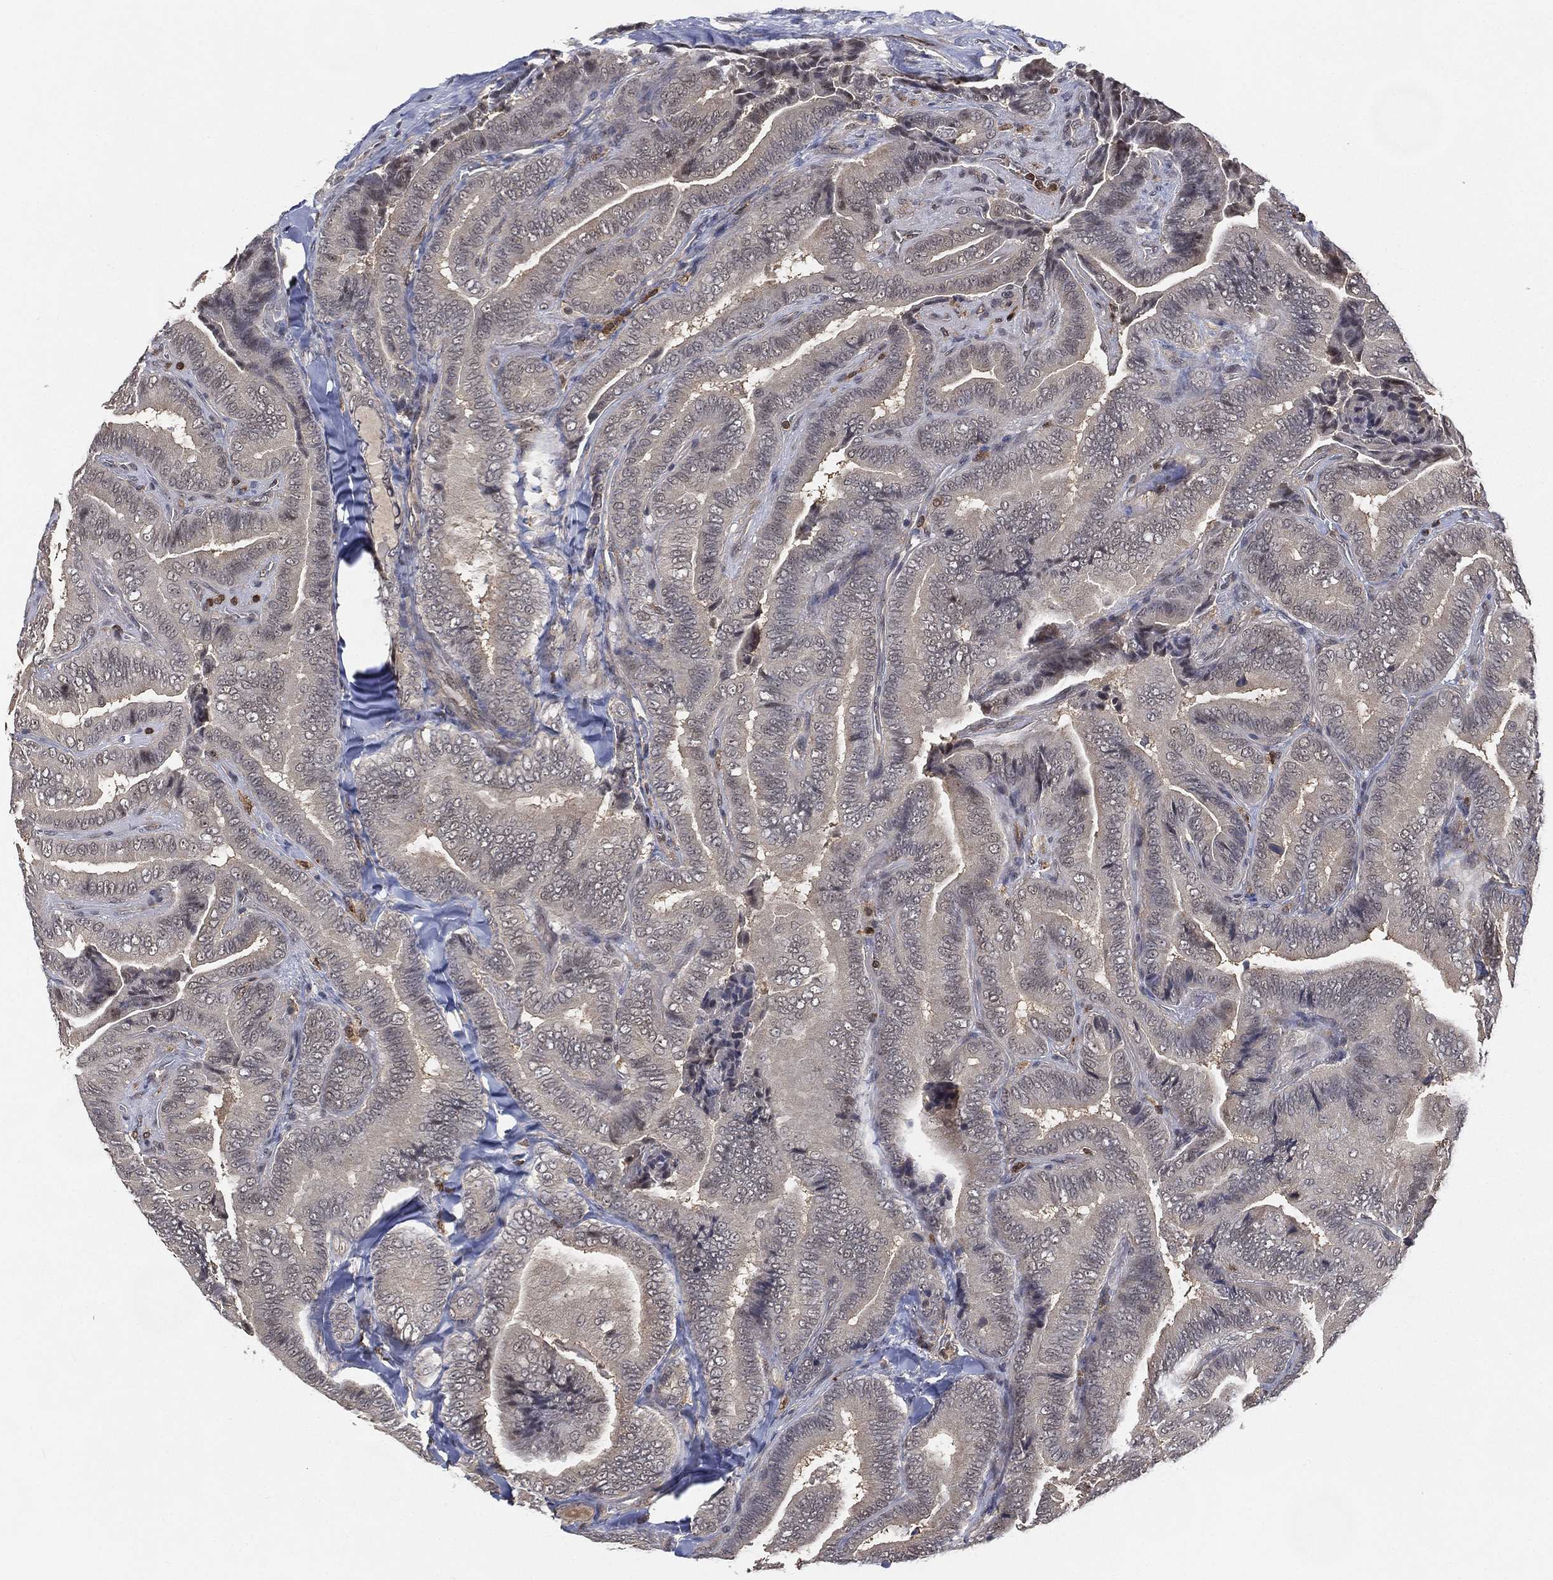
{"staining": {"intensity": "negative", "quantity": "none", "location": "none"}, "tissue": "thyroid cancer", "cell_type": "Tumor cells", "image_type": "cancer", "snomed": [{"axis": "morphology", "description": "Papillary adenocarcinoma, NOS"}, {"axis": "topography", "description": "Thyroid gland"}], "caption": "This is an immunohistochemistry (IHC) image of human papillary adenocarcinoma (thyroid). There is no staining in tumor cells.", "gene": "WDR26", "patient": {"sex": "male", "age": 61}}